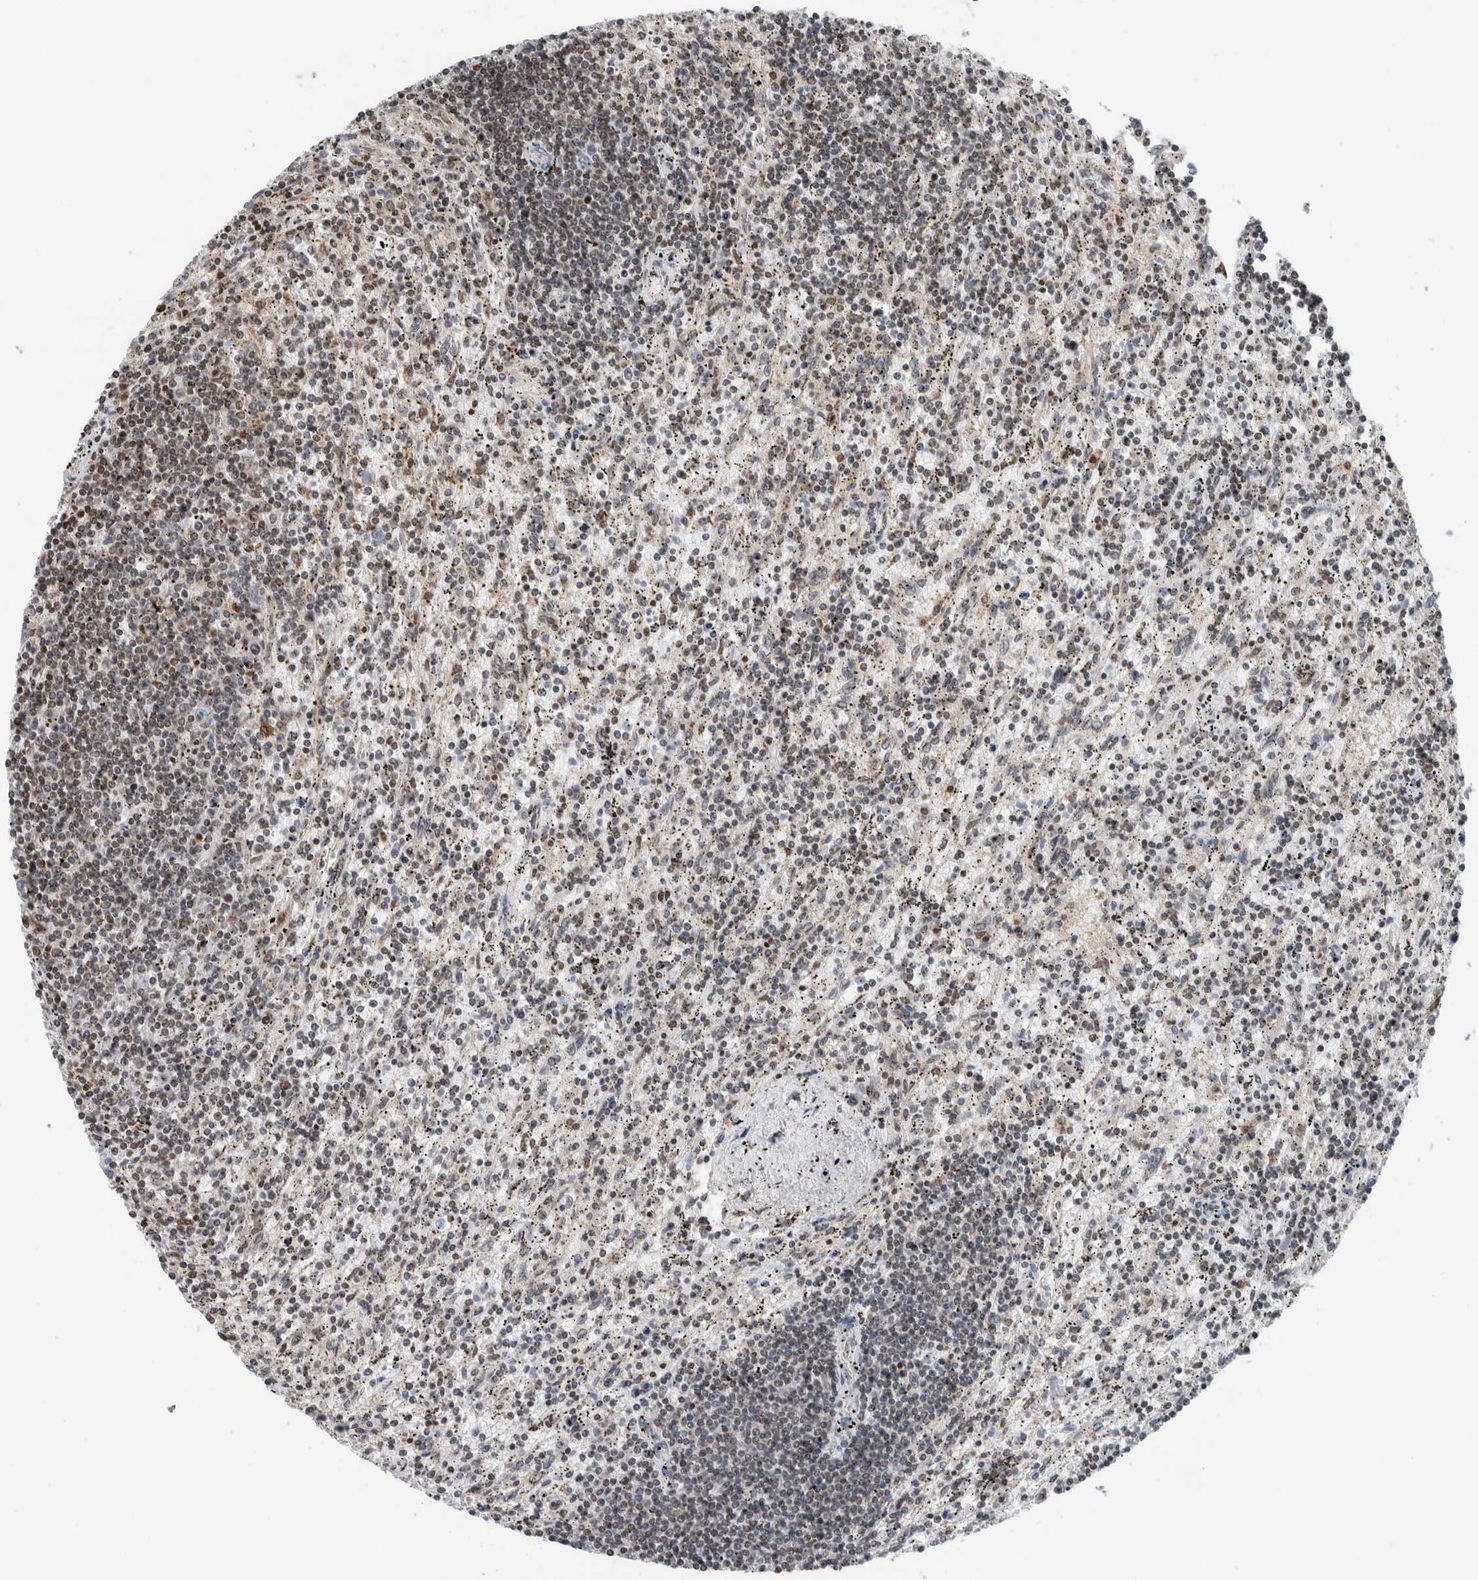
{"staining": {"intensity": "weak", "quantity": "<25%", "location": "nuclear"}, "tissue": "lymphoma", "cell_type": "Tumor cells", "image_type": "cancer", "snomed": [{"axis": "morphology", "description": "Malignant lymphoma, non-Hodgkin's type, Low grade"}, {"axis": "topography", "description": "Spleen"}], "caption": "This is an IHC photomicrograph of human low-grade malignant lymphoma, non-Hodgkin's type. There is no staining in tumor cells.", "gene": "NPLOC4", "patient": {"sex": "male", "age": 76}}